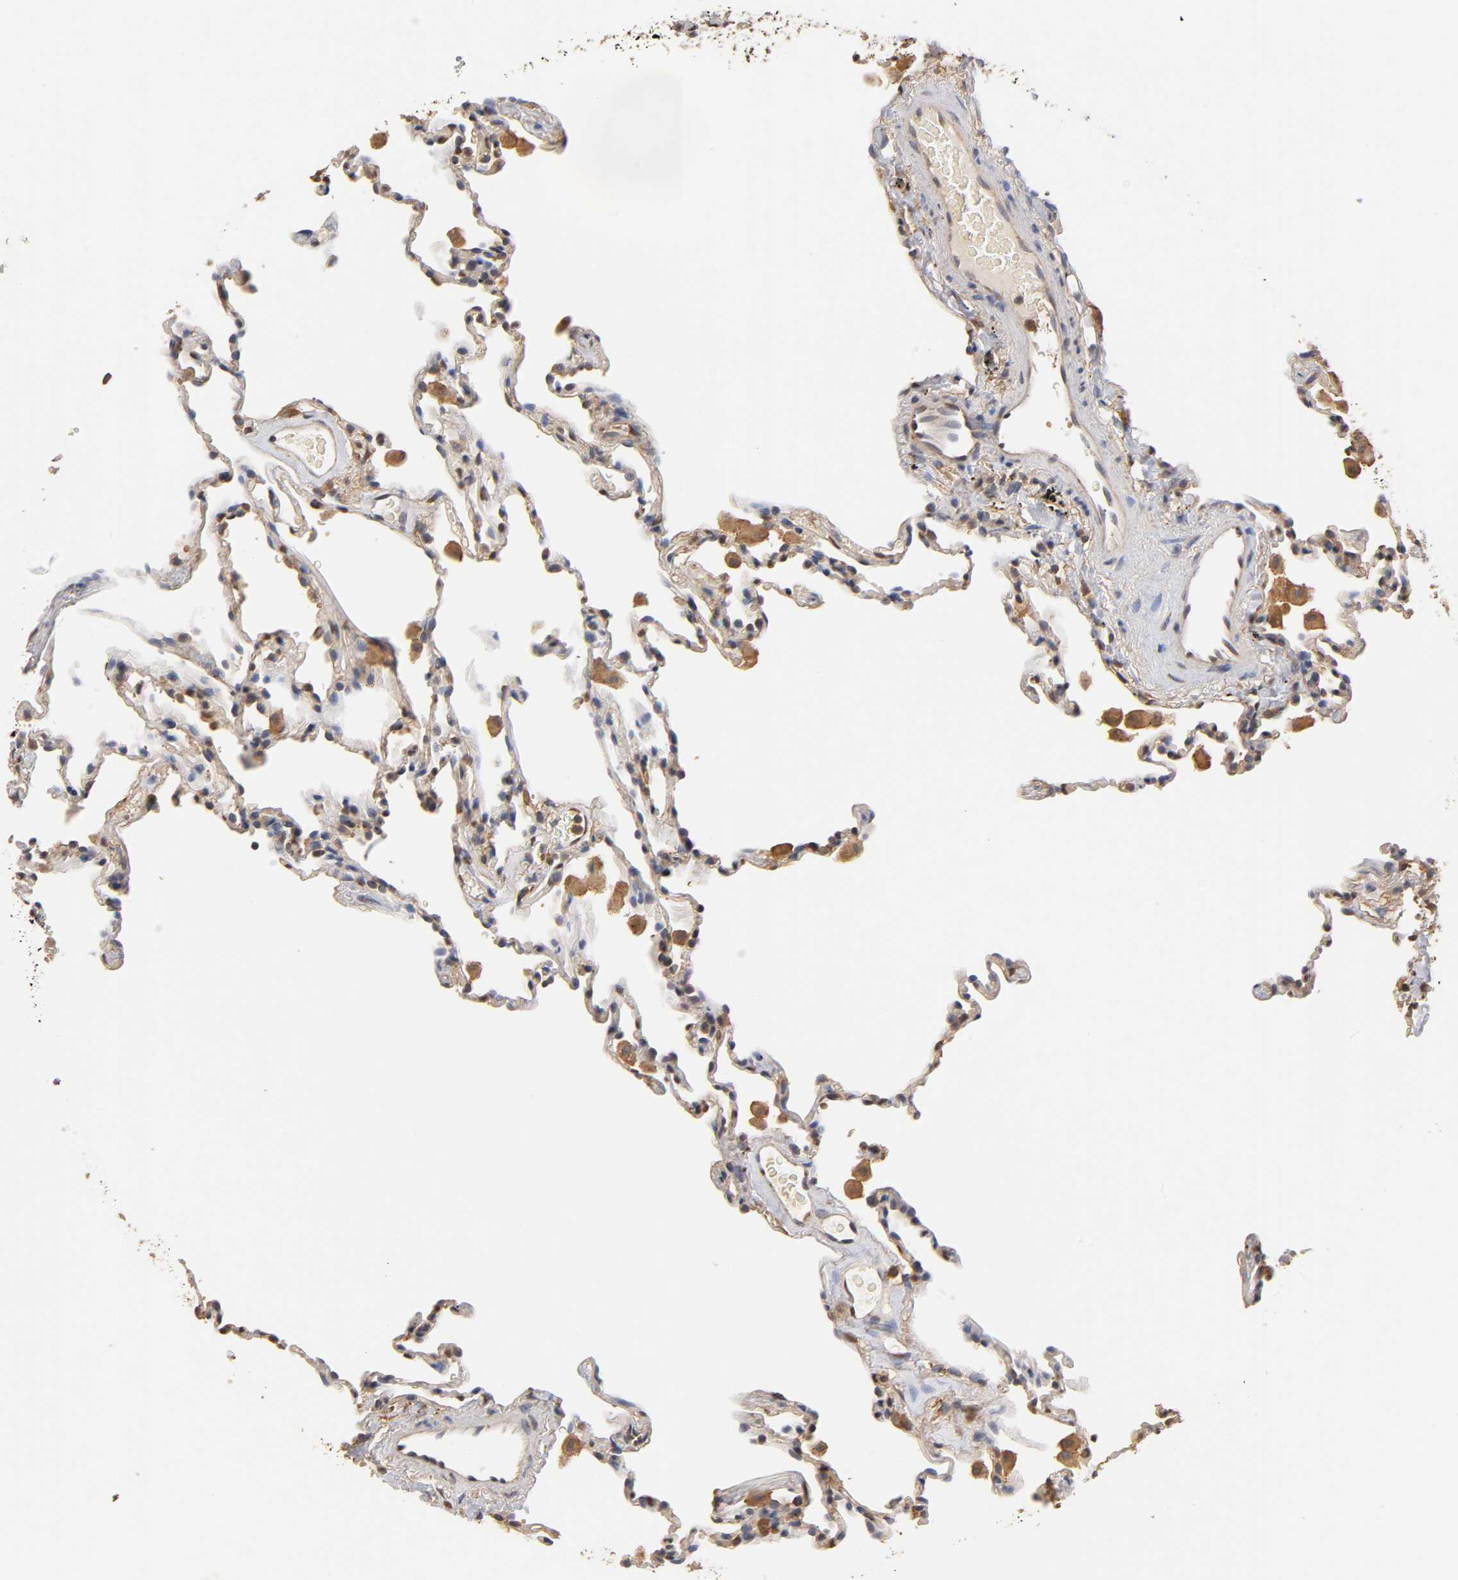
{"staining": {"intensity": "weak", "quantity": "25%-75%", "location": "cytoplasmic/membranous"}, "tissue": "lung", "cell_type": "Alveolar cells", "image_type": "normal", "snomed": [{"axis": "morphology", "description": "Normal tissue, NOS"}, {"axis": "morphology", "description": "Soft tissue tumor metastatic"}, {"axis": "topography", "description": "Lung"}], "caption": "Immunohistochemical staining of unremarkable lung shows low levels of weak cytoplasmic/membranous expression in about 25%-75% of alveolar cells. The staining was performed using DAB to visualize the protein expression in brown, while the nuclei were stained in blue with hematoxylin (Magnification: 20x).", "gene": "PKN1", "patient": {"sex": "male", "age": 59}}